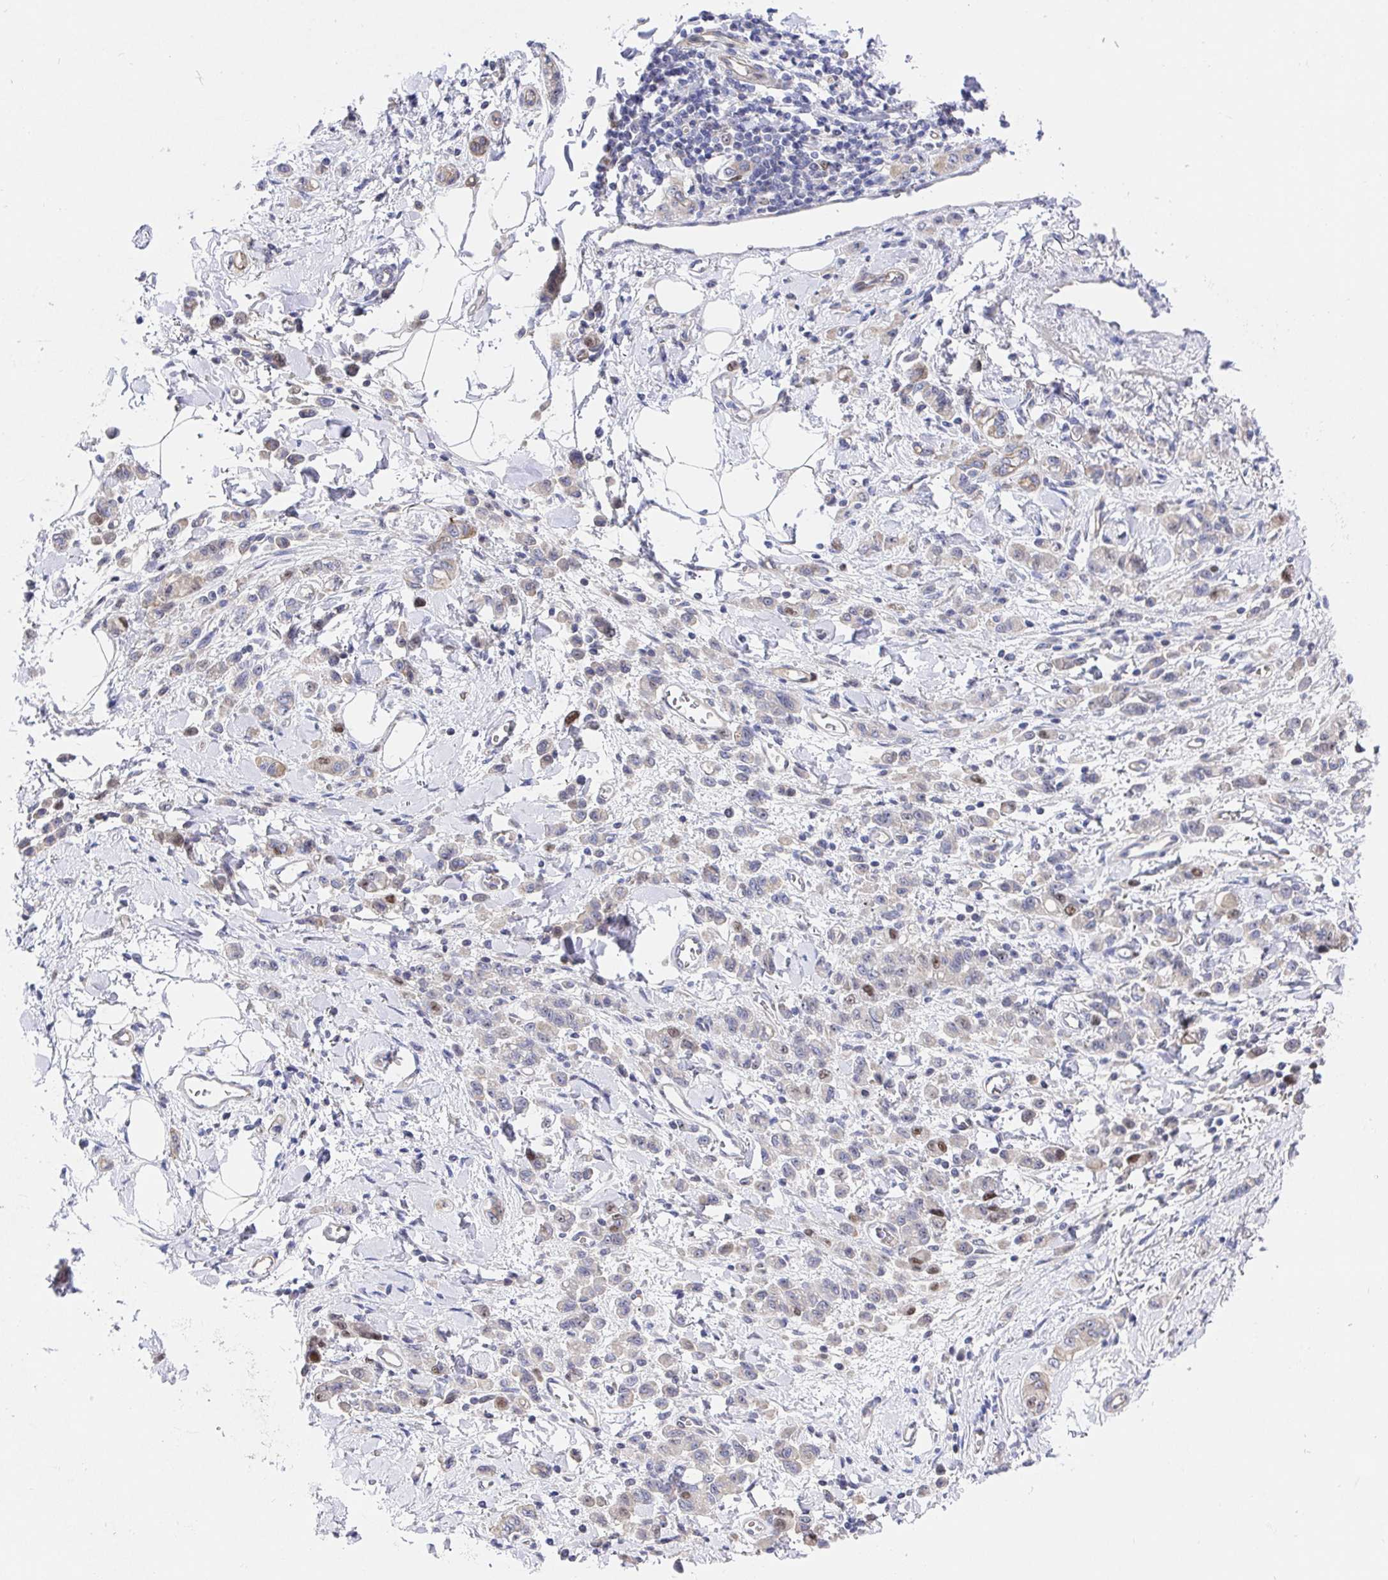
{"staining": {"intensity": "weak", "quantity": "<25%", "location": "cytoplasmic/membranous"}, "tissue": "stomach cancer", "cell_type": "Tumor cells", "image_type": "cancer", "snomed": [{"axis": "morphology", "description": "Adenocarcinoma, NOS"}, {"axis": "topography", "description": "Stomach"}], "caption": "An IHC image of stomach adenocarcinoma is shown. There is no staining in tumor cells of stomach adenocarcinoma.", "gene": "TIMELESS", "patient": {"sex": "male", "age": 77}}